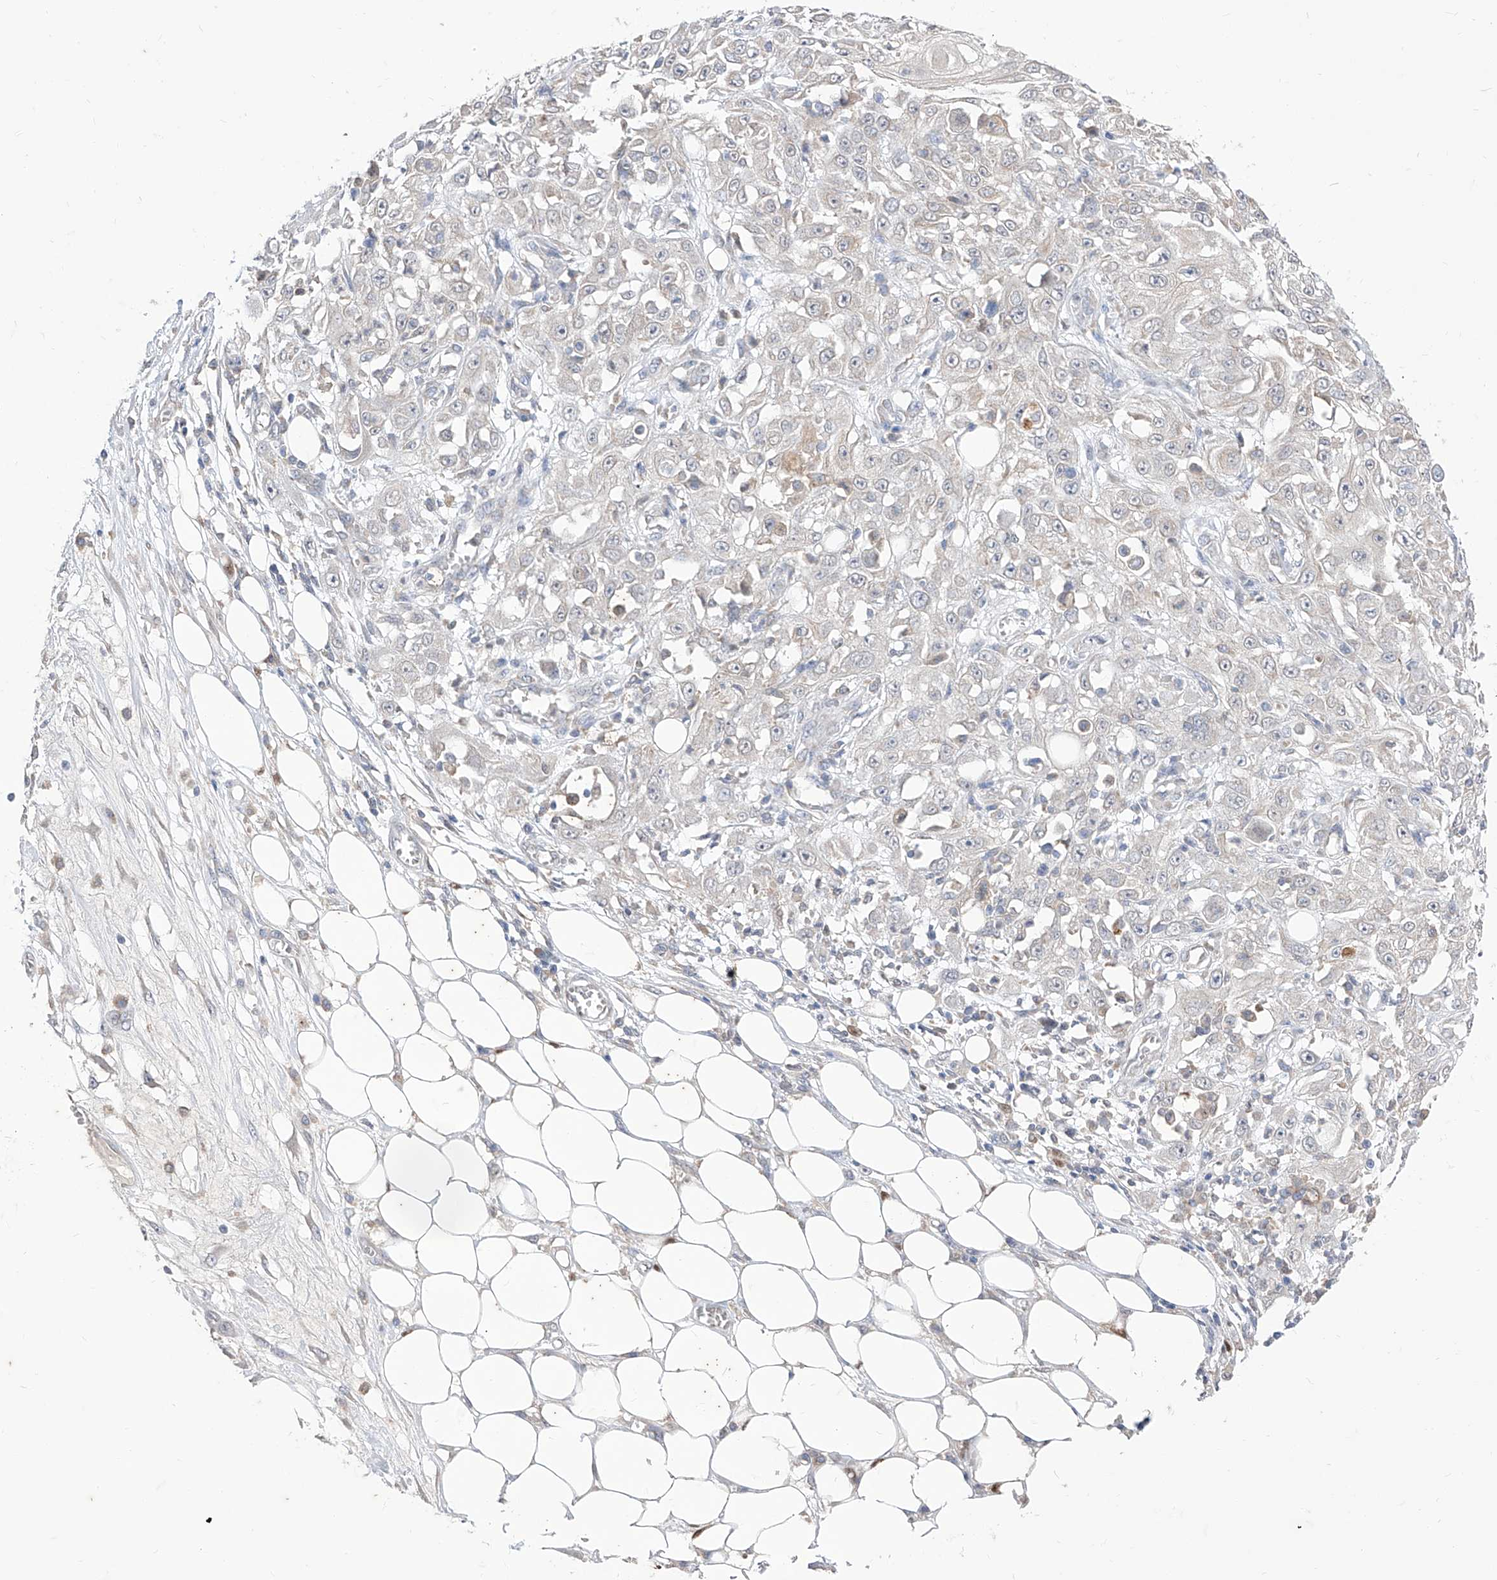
{"staining": {"intensity": "negative", "quantity": "none", "location": "none"}, "tissue": "skin cancer", "cell_type": "Tumor cells", "image_type": "cancer", "snomed": [{"axis": "morphology", "description": "Squamous cell carcinoma, NOS"}, {"axis": "morphology", "description": "Squamous cell carcinoma, metastatic, NOS"}, {"axis": "topography", "description": "Skin"}, {"axis": "topography", "description": "Lymph node"}], "caption": "DAB immunohistochemical staining of metastatic squamous cell carcinoma (skin) shows no significant positivity in tumor cells.", "gene": "BROX", "patient": {"sex": "male", "age": 75}}